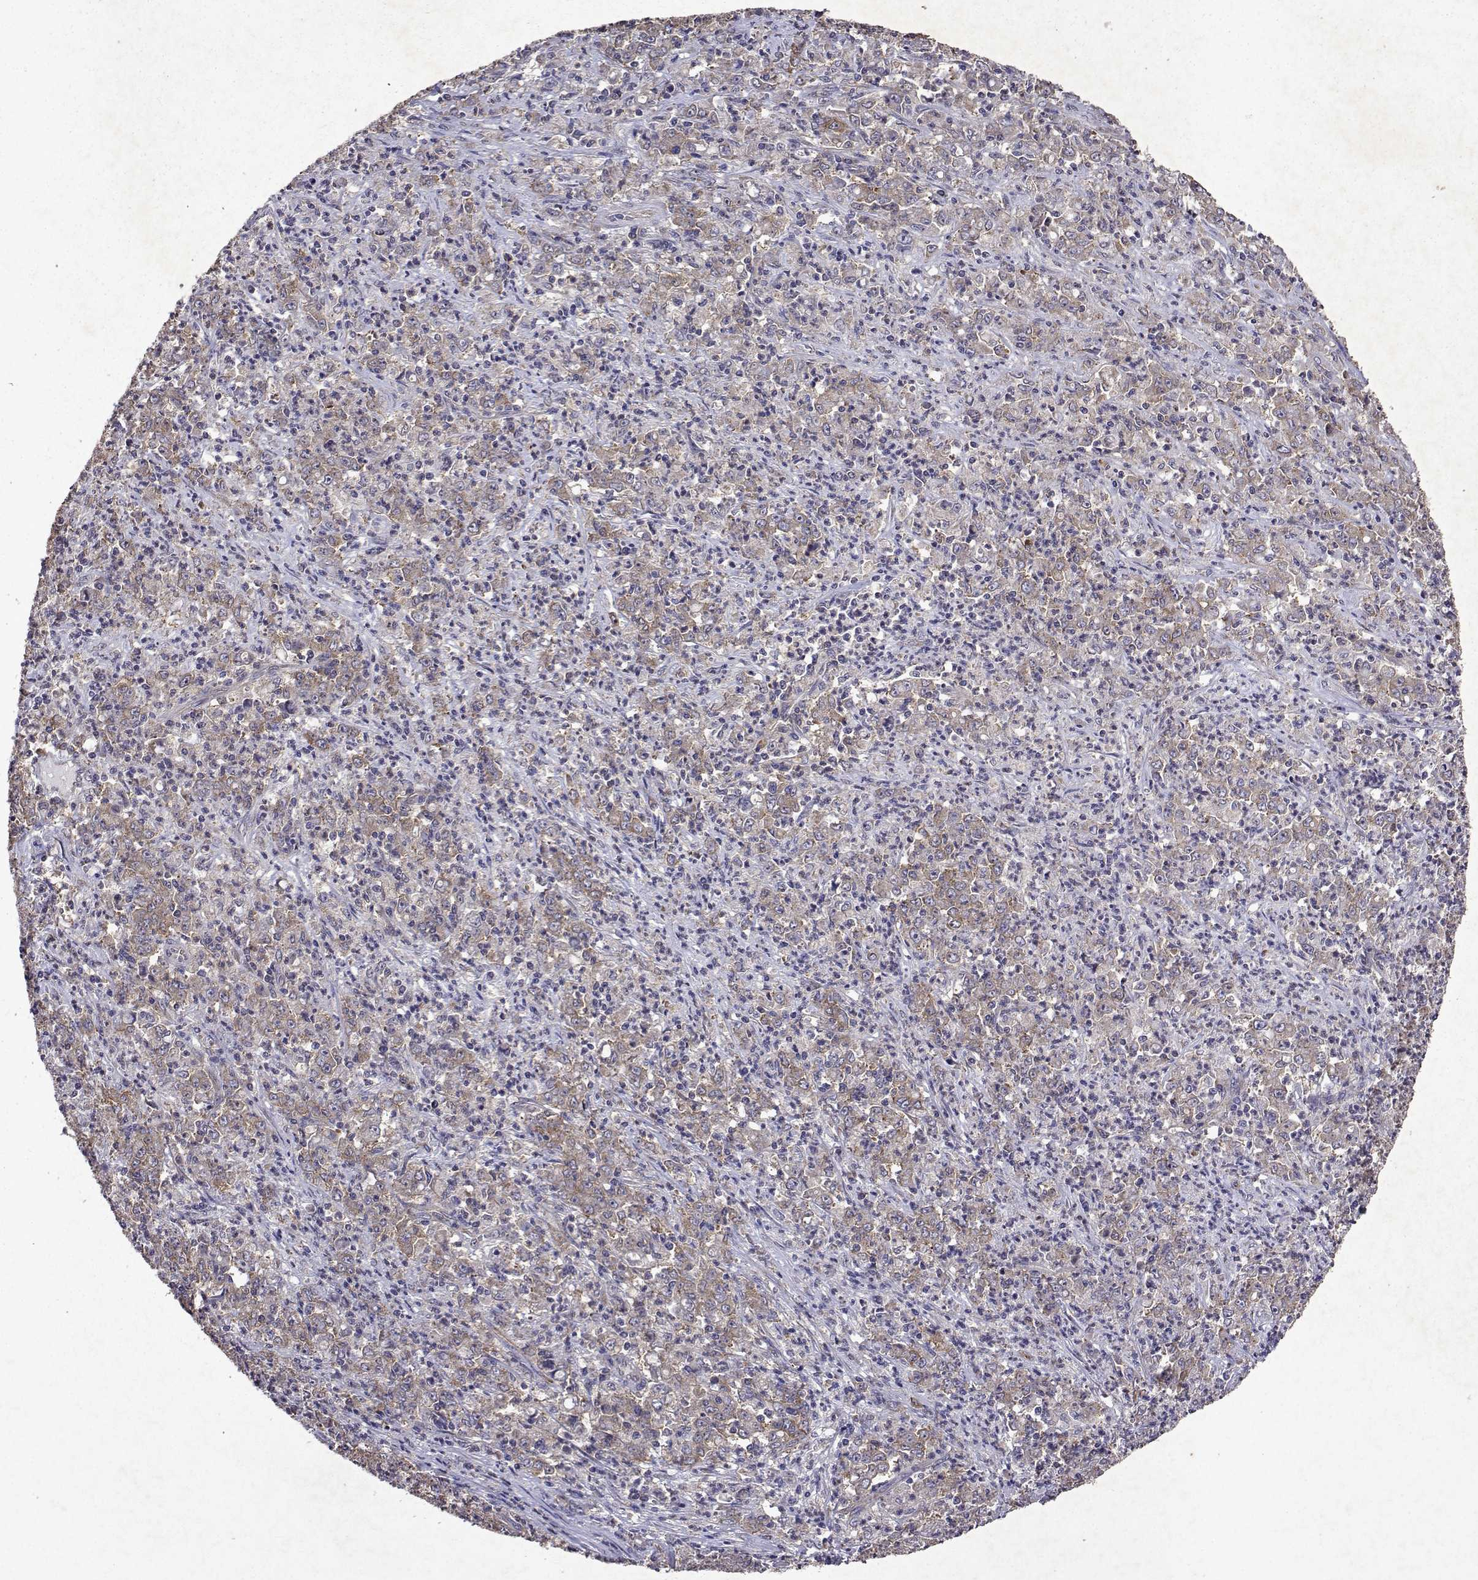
{"staining": {"intensity": "weak", "quantity": ">75%", "location": "cytoplasmic/membranous"}, "tissue": "stomach cancer", "cell_type": "Tumor cells", "image_type": "cancer", "snomed": [{"axis": "morphology", "description": "Adenocarcinoma, NOS"}, {"axis": "topography", "description": "Stomach, lower"}], "caption": "Tumor cells reveal low levels of weak cytoplasmic/membranous staining in about >75% of cells in stomach cancer. Ihc stains the protein of interest in brown and the nuclei are stained blue.", "gene": "TARBP2", "patient": {"sex": "female", "age": 71}}